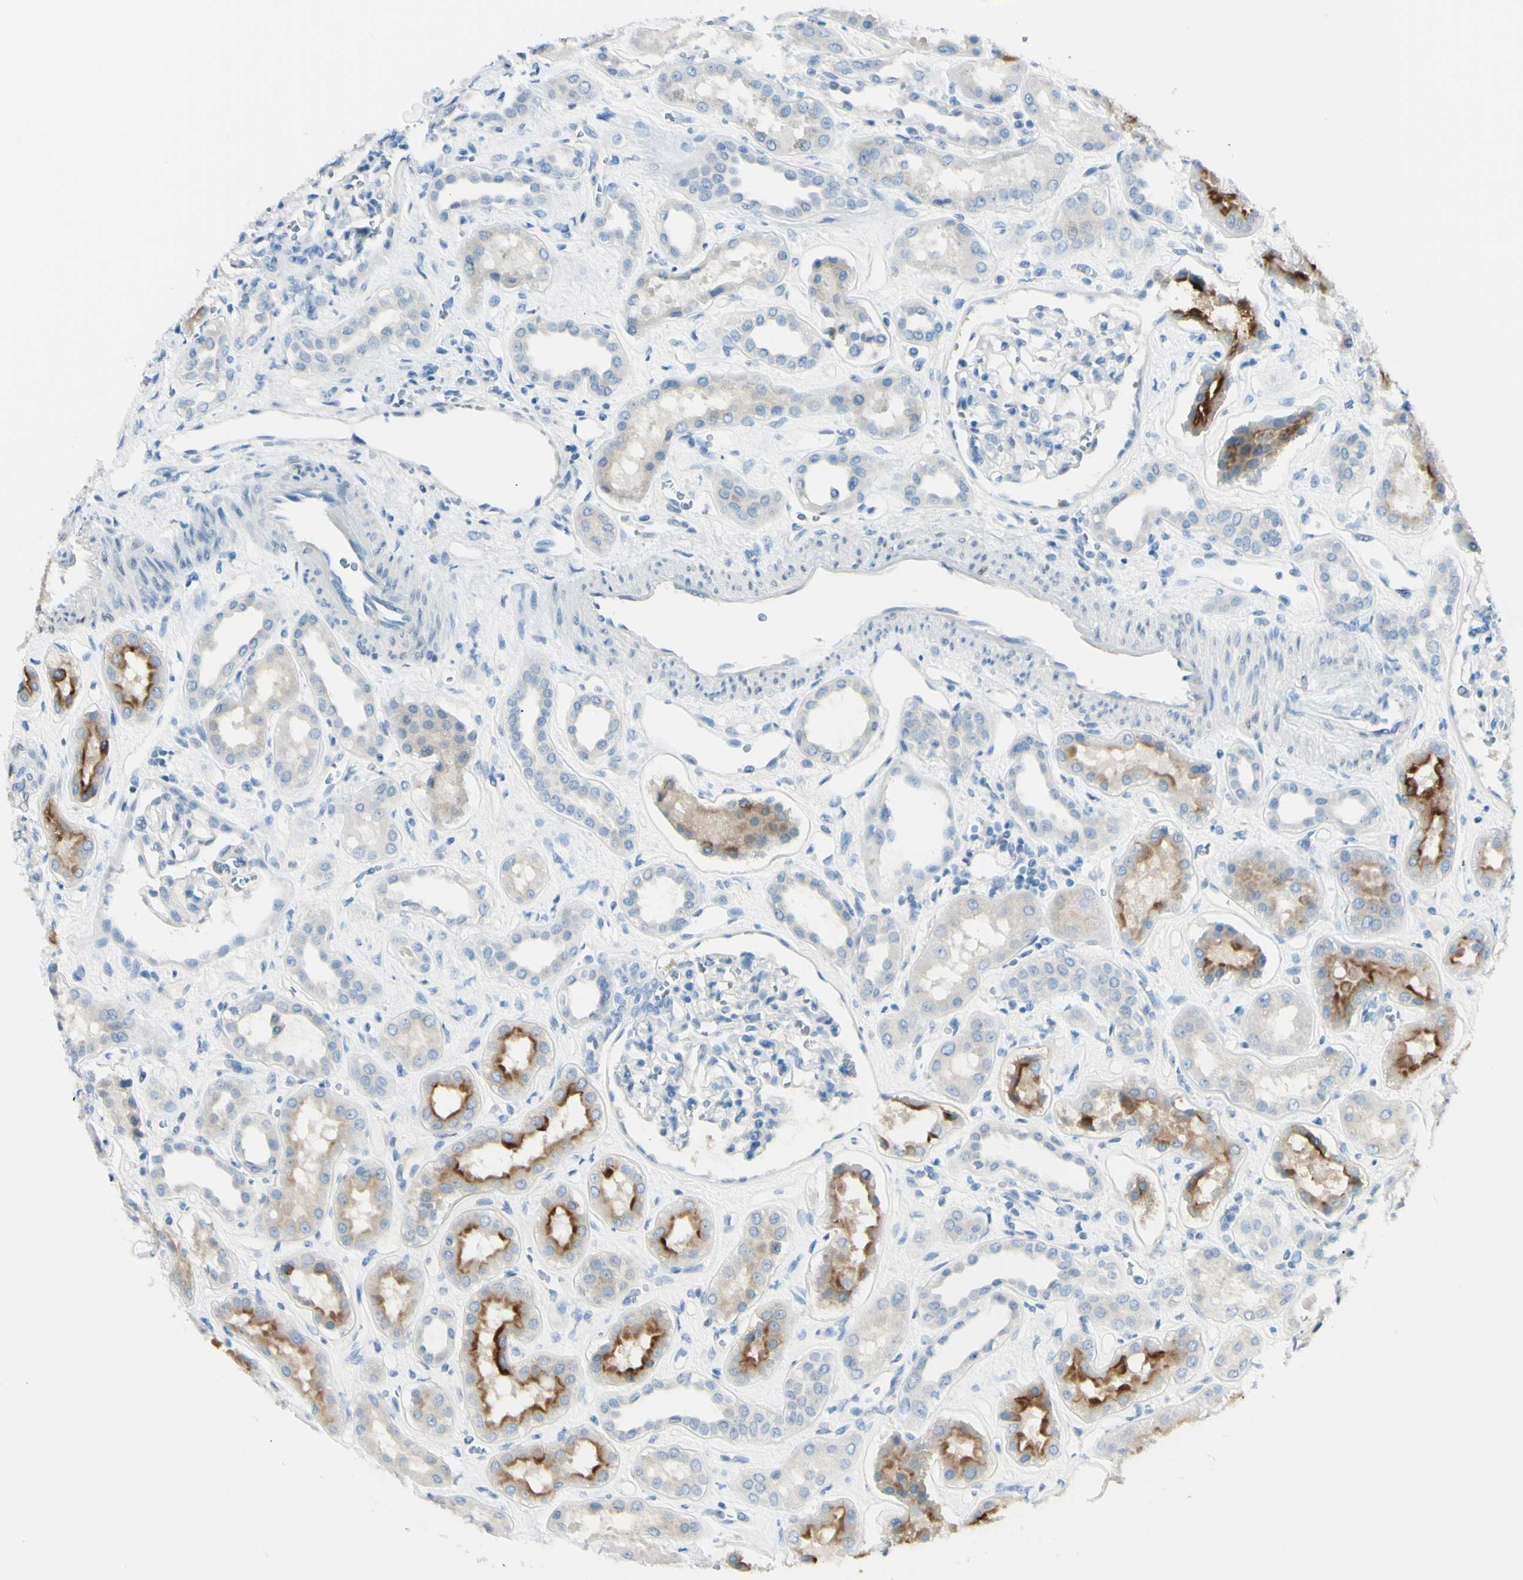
{"staining": {"intensity": "negative", "quantity": "none", "location": "none"}, "tissue": "kidney", "cell_type": "Cells in glomeruli", "image_type": "normal", "snomed": [{"axis": "morphology", "description": "Normal tissue, NOS"}, {"axis": "topography", "description": "Kidney"}], "caption": "Immunohistochemistry (IHC) micrograph of normal human kidney stained for a protein (brown), which demonstrates no positivity in cells in glomeruli. (DAB immunohistochemistry, high magnification).", "gene": "FOLH1", "patient": {"sex": "male", "age": 59}}